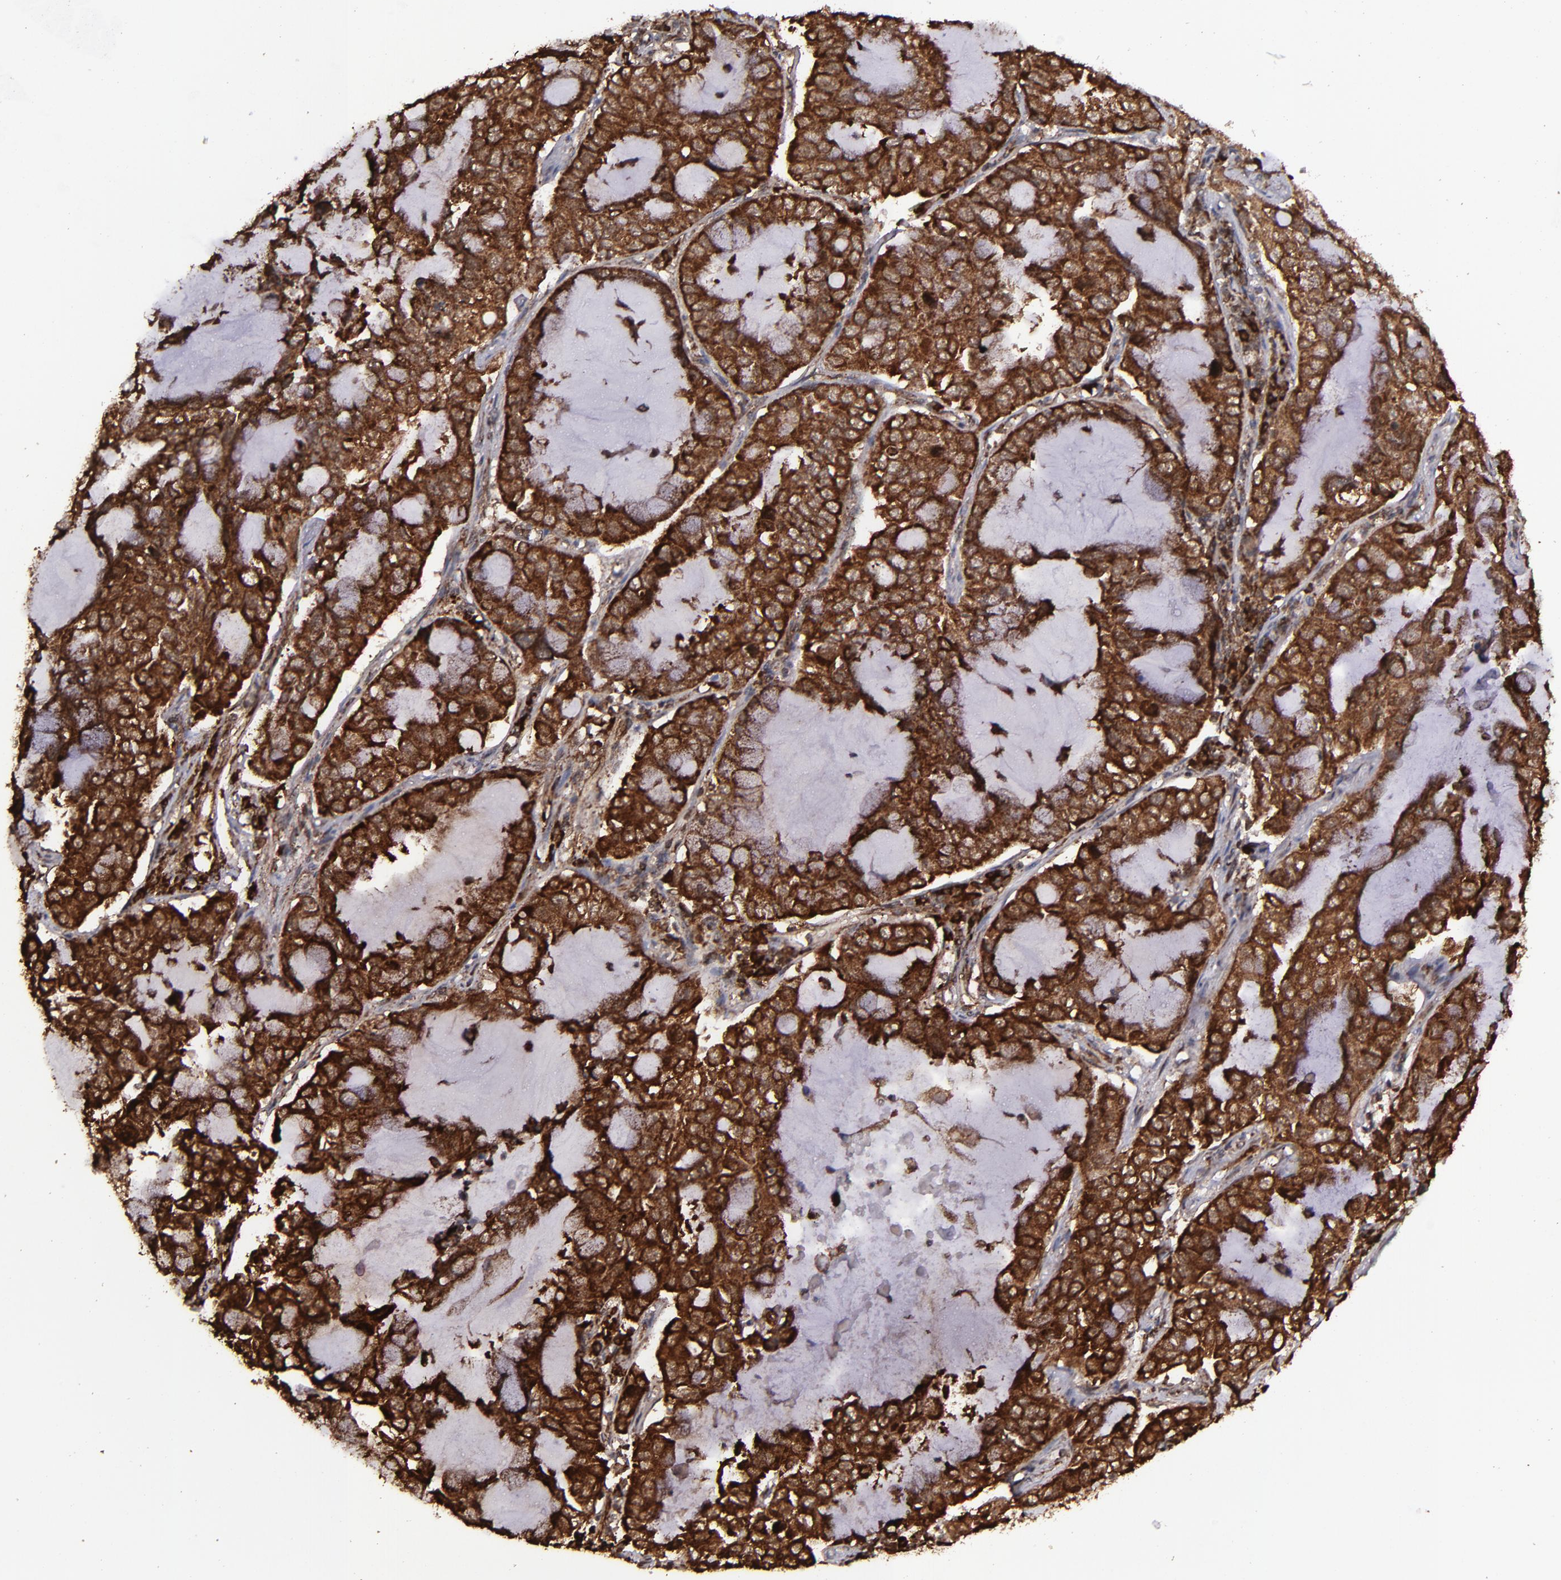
{"staining": {"intensity": "strong", "quantity": ">75%", "location": "cytoplasmic/membranous,nuclear"}, "tissue": "lung cancer", "cell_type": "Tumor cells", "image_type": "cancer", "snomed": [{"axis": "morphology", "description": "Adenocarcinoma, NOS"}, {"axis": "topography", "description": "Lung"}], "caption": "This image demonstrates IHC staining of human lung cancer, with high strong cytoplasmic/membranous and nuclear staining in approximately >75% of tumor cells.", "gene": "EIF4ENIF1", "patient": {"sex": "male", "age": 64}}